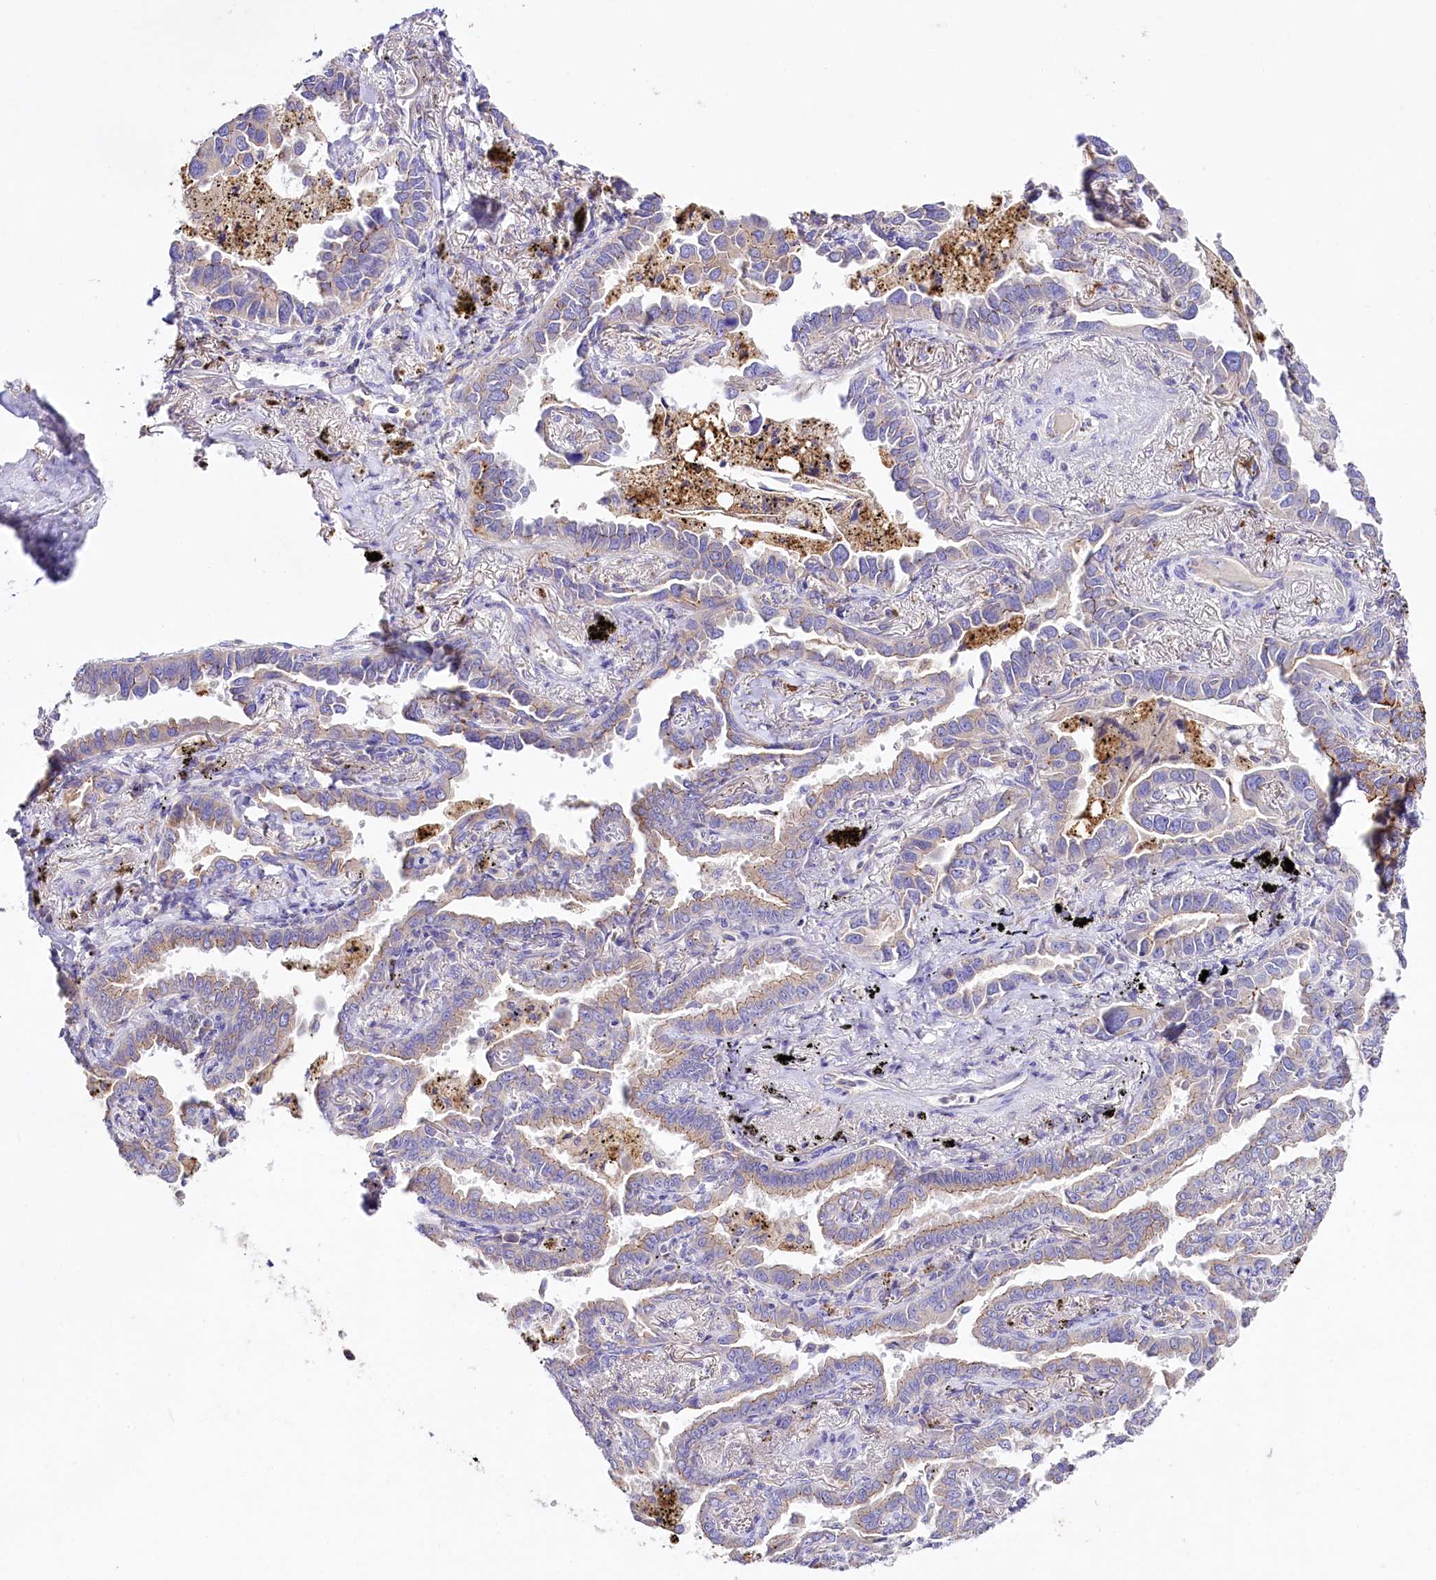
{"staining": {"intensity": "strong", "quantity": "25%-75%", "location": "cytoplasmic/membranous"}, "tissue": "lung cancer", "cell_type": "Tumor cells", "image_type": "cancer", "snomed": [{"axis": "morphology", "description": "Adenocarcinoma, NOS"}, {"axis": "topography", "description": "Lung"}], "caption": "Immunohistochemistry staining of lung cancer (adenocarcinoma), which displays high levels of strong cytoplasmic/membranous staining in about 25%-75% of tumor cells indicating strong cytoplasmic/membranous protein positivity. The staining was performed using DAB (3,3'-diaminobenzidine) (brown) for protein detection and nuclei were counterstained in hematoxylin (blue).", "gene": "SACM1L", "patient": {"sex": "male", "age": 67}}